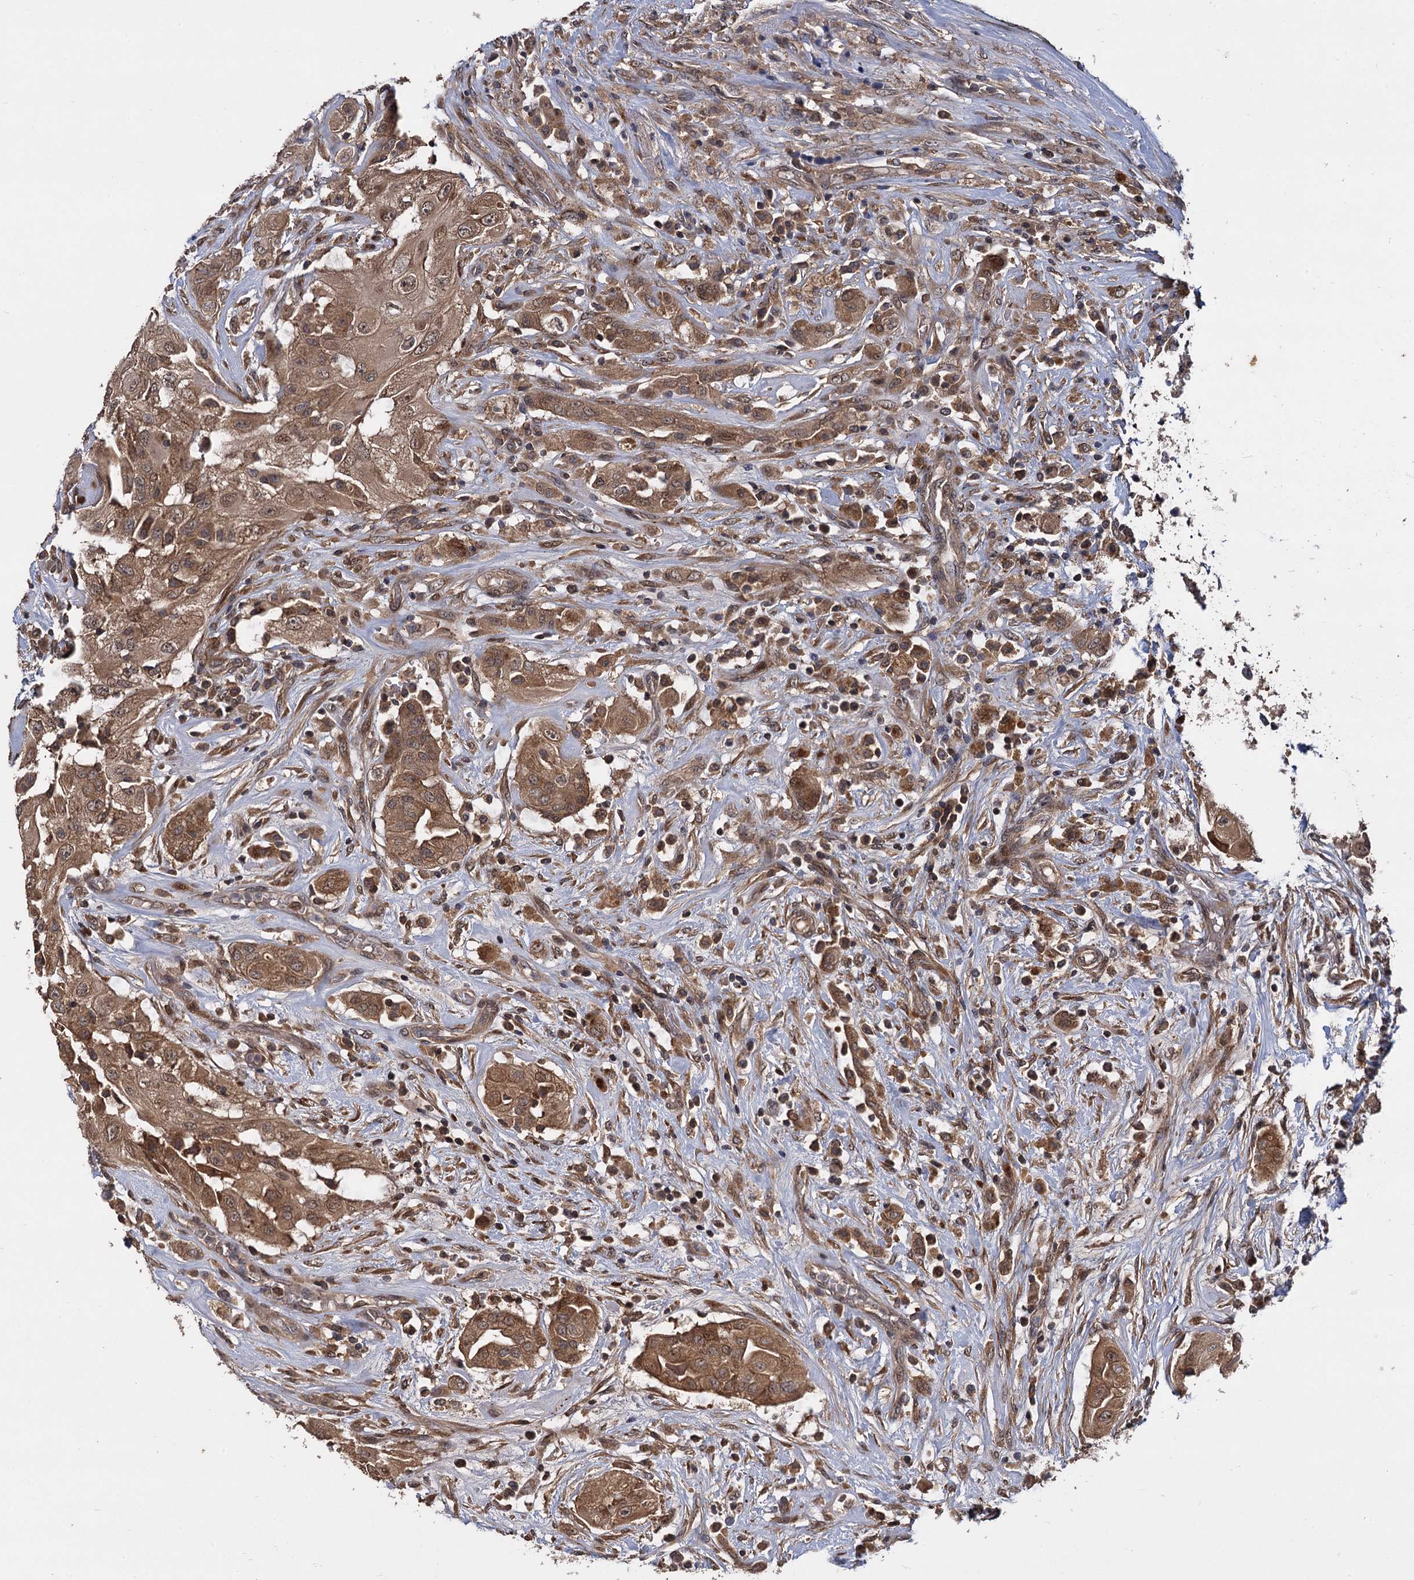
{"staining": {"intensity": "moderate", "quantity": ">75%", "location": "cytoplasmic/membranous"}, "tissue": "thyroid cancer", "cell_type": "Tumor cells", "image_type": "cancer", "snomed": [{"axis": "morphology", "description": "Papillary adenocarcinoma, NOS"}, {"axis": "topography", "description": "Thyroid gland"}], "caption": "Thyroid papillary adenocarcinoma stained for a protein demonstrates moderate cytoplasmic/membranous positivity in tumor cells. (IHC, brightfield microscopy, high magnification).", "gene": "INPPL1", "patient": {"sex": "female", "age": 59}}